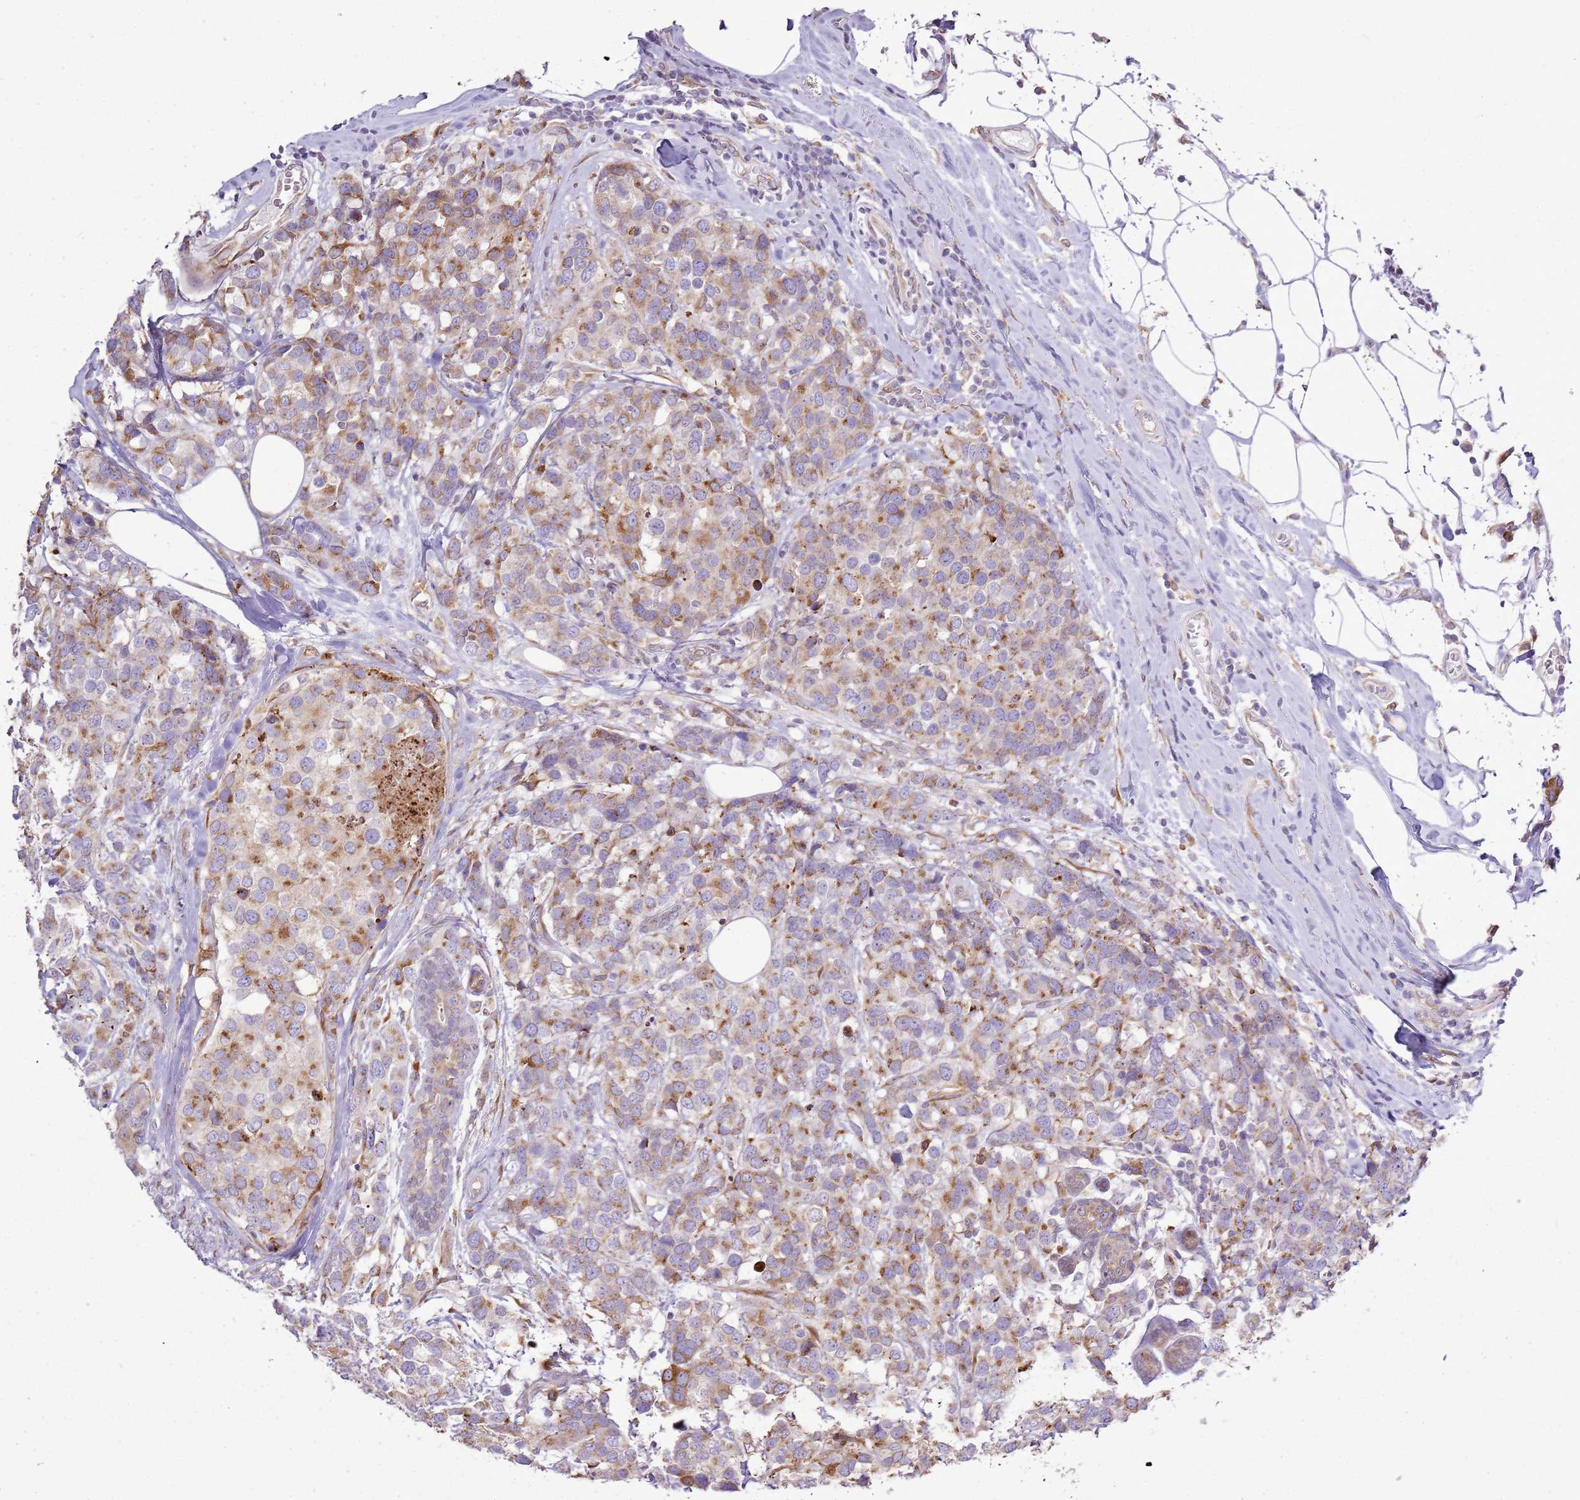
{"staining": {"intensity": "moderate", "quantity": "25%-75%", "location": "cytoplasmic/membranous"}, "tissue": "breast cancer", "cell_type": "Tumor cells", "image_type": "cancer", "snomed": [{"axis": "morphology", "description": "Lobular carcinoma"}, {"axis": "topography", "description": "Breast"}], "caption": "Protein analysis of breast cancer tissue displays moderate cytoplasmic/membranous expression in approximately 25%-75% of tumor cells. Nuclei are stained in blue.", "gene": "TMED10", "patient": {"sex": "female", "age": 59}}